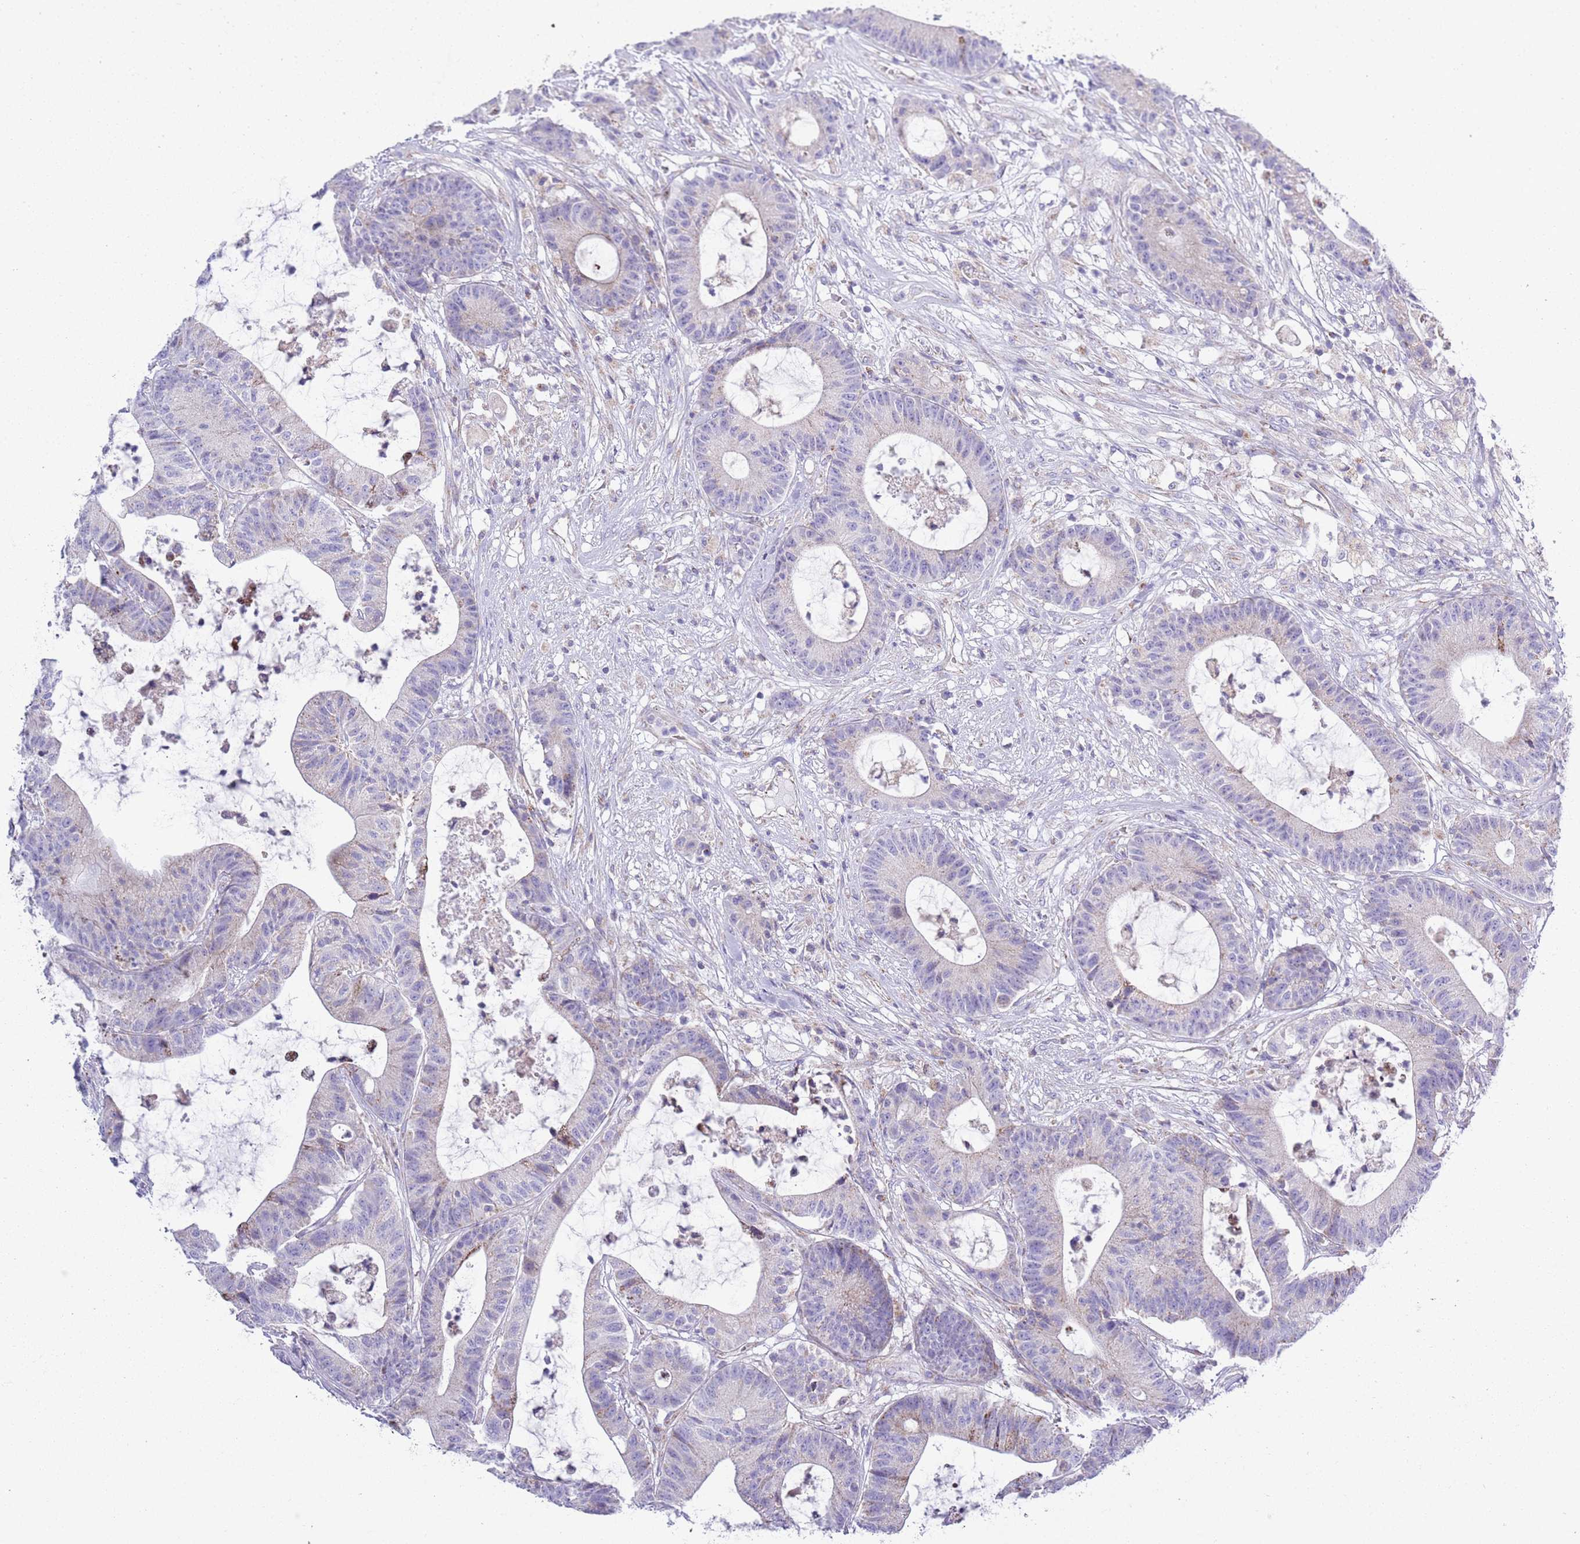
{"staining": {"intensity": "negative", "quantity": "none", "location": "none"}, "tissue": "colorectal cancer", "cell_type": "Tumor cells", "image_type": "cancer", "snomed": [{"axis": "morphology", "description": "Adenocarcinoma, NOS"}, {"axis": "topography", "description": "Colon"}], "caption": "There is no significant expression in tumor cells of adenocarcinoma (colorectal).", "gene": "ATP6V1B1", "patient": {"sex": "female", "age": 84}}